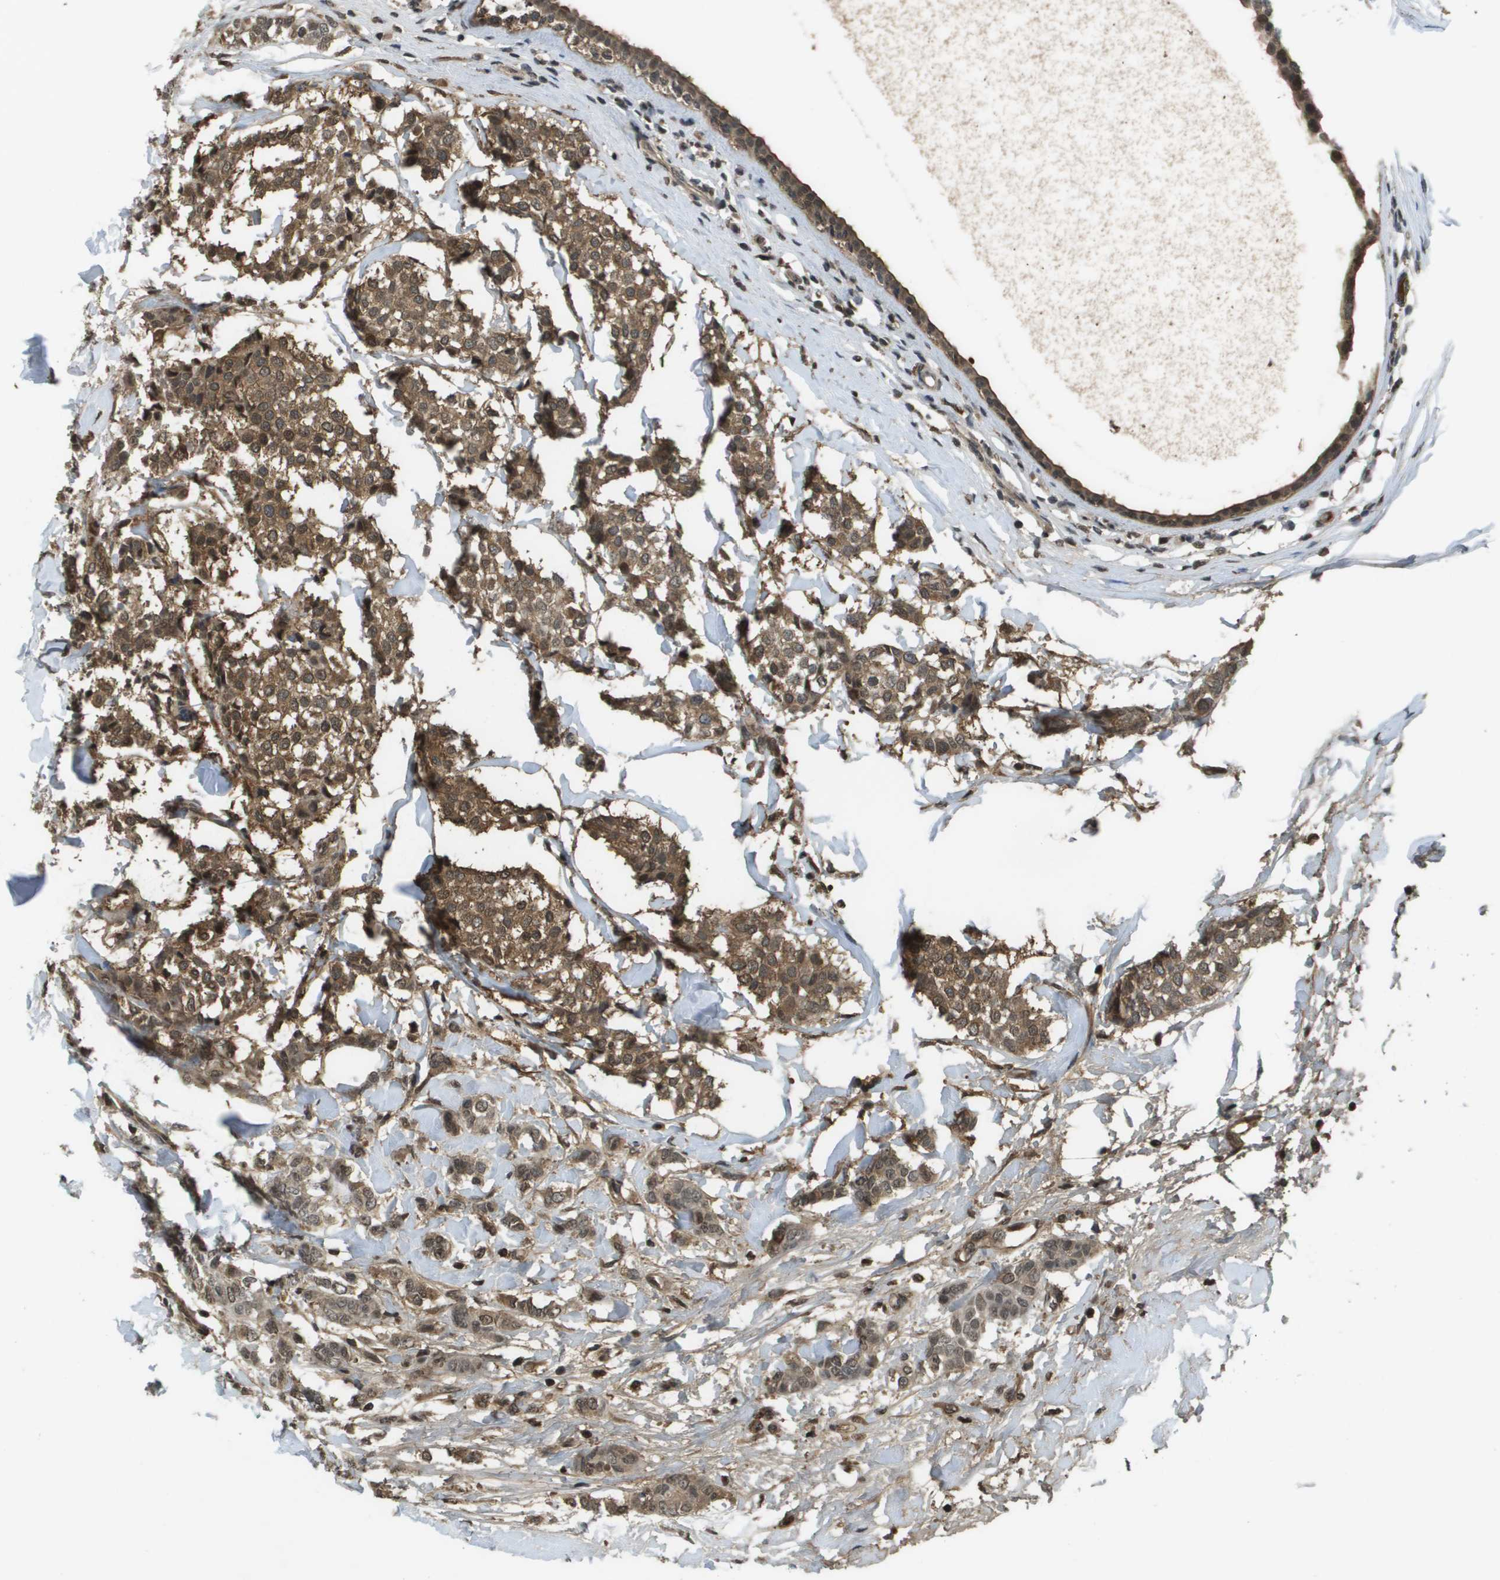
{"staining": {"intensity": "moderate", "quantity": ">75%", "location": "cytoplasmic/membranous"}, "tissue": "breast cancer", "cell_type": "Tumor cells", "image_type": "cancer", "snomed": [{"axis": "morphology", "description": "Lobular carcinoma, in situ"}, {"axis": "morphology", "description": "Lobular carcinoma"}, {"axis": "topography", "description": "Breast"}], "caption": "Lobular carcinoma in situ (breast) stained with a protein marker displays moderate staining in tumor cells.", "gene": "NDRG2", "patient": {"sex": "female", "age": 41}}